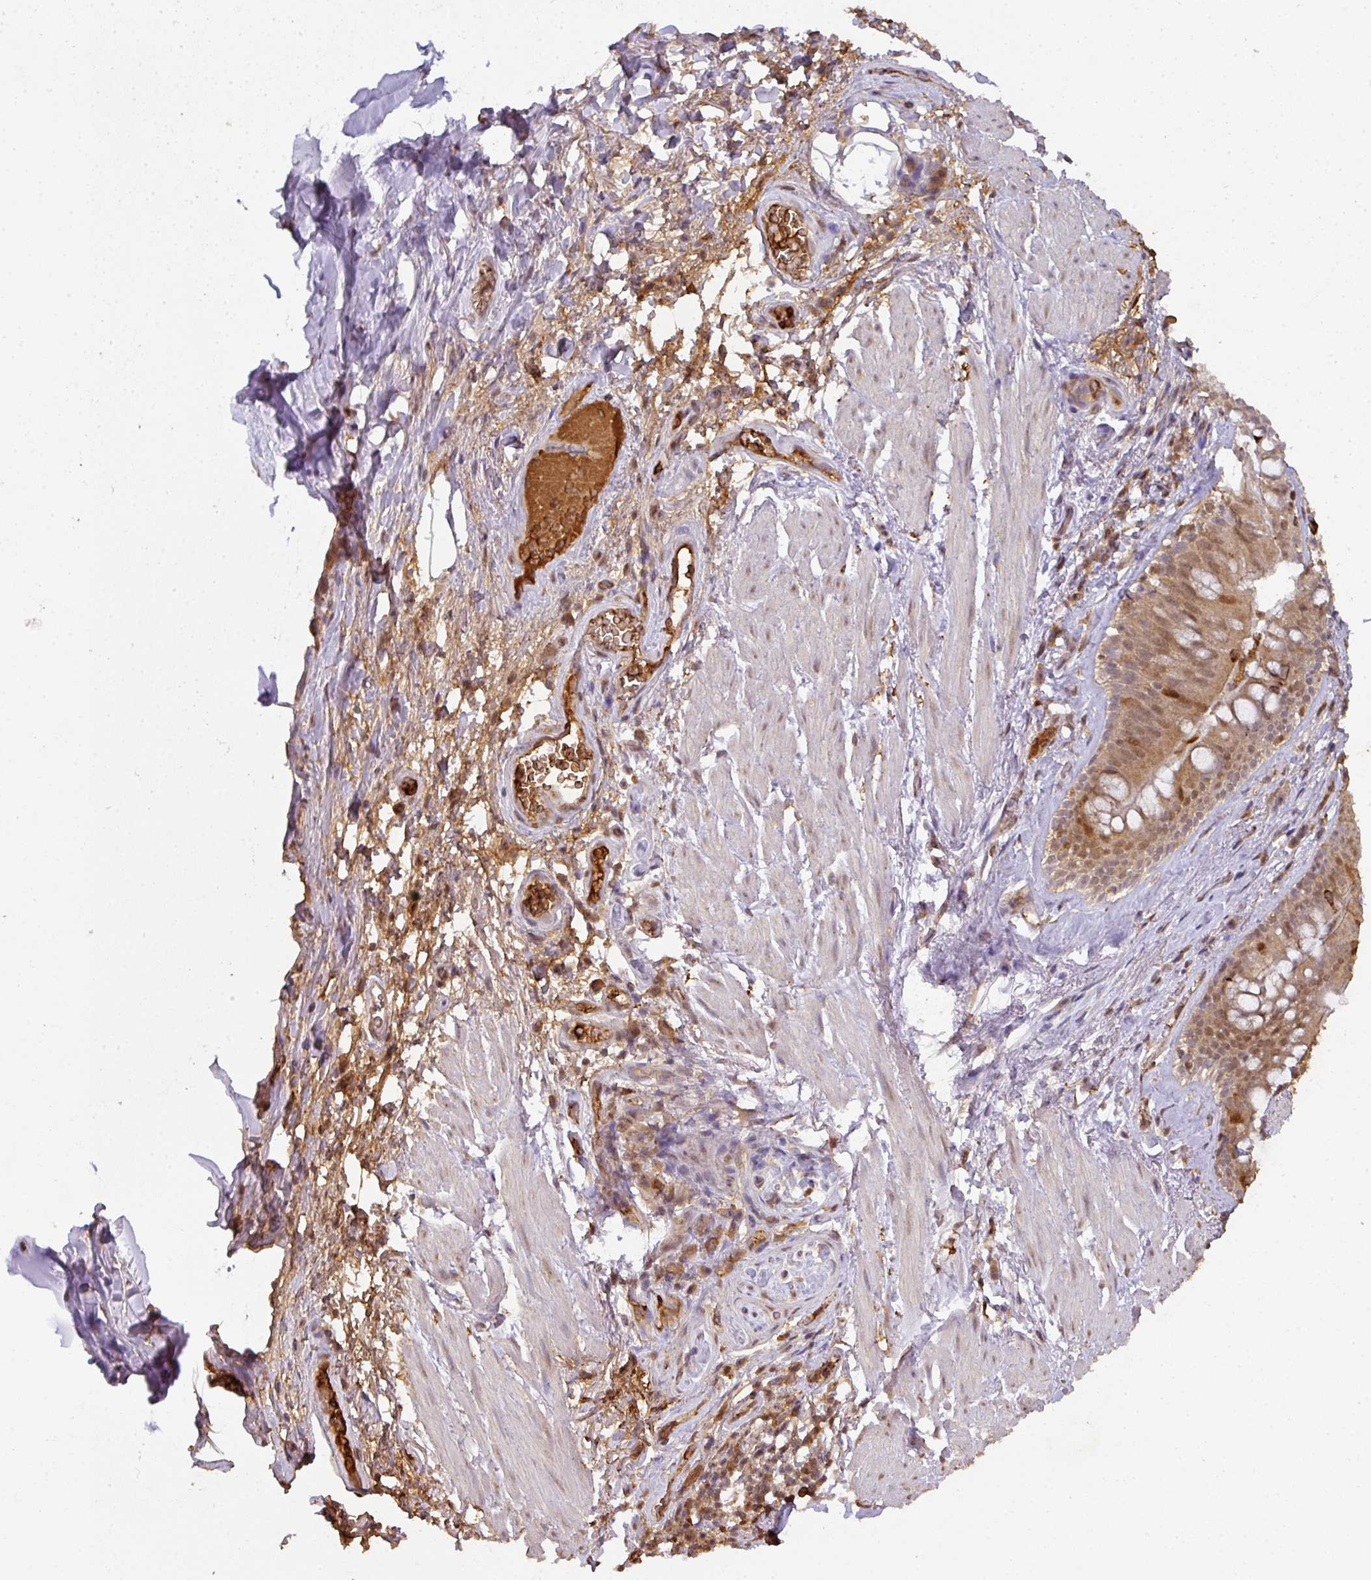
{"staining": {"intensity": "moderate", "quantity": "25%-75%", "location": "cytoplasmic/membranous,nuclear"}, "tissue": "soft tissue", "cell_type": "Chondrocytes", "image_type": "normal", "snomed": [{"axis": "morphology", "description": "Normal tissue, NOS"}, {"axis": "topography", "description": "Cartilage tissue"}, {"axis": "topography", "description": "Bronchus"}], "caption": "Immunohistochemical staining of unremarkable human soft tissue demonstrates 25%-75% levels of moderate cytoplasmic/membranous,nuclear protein staining in about 25%-75% of chondrocytes. (IHC, brightfield microscopy, high magnification).", "gene": "RANBP9", "patient": {"sex": "male", "age": 58}}